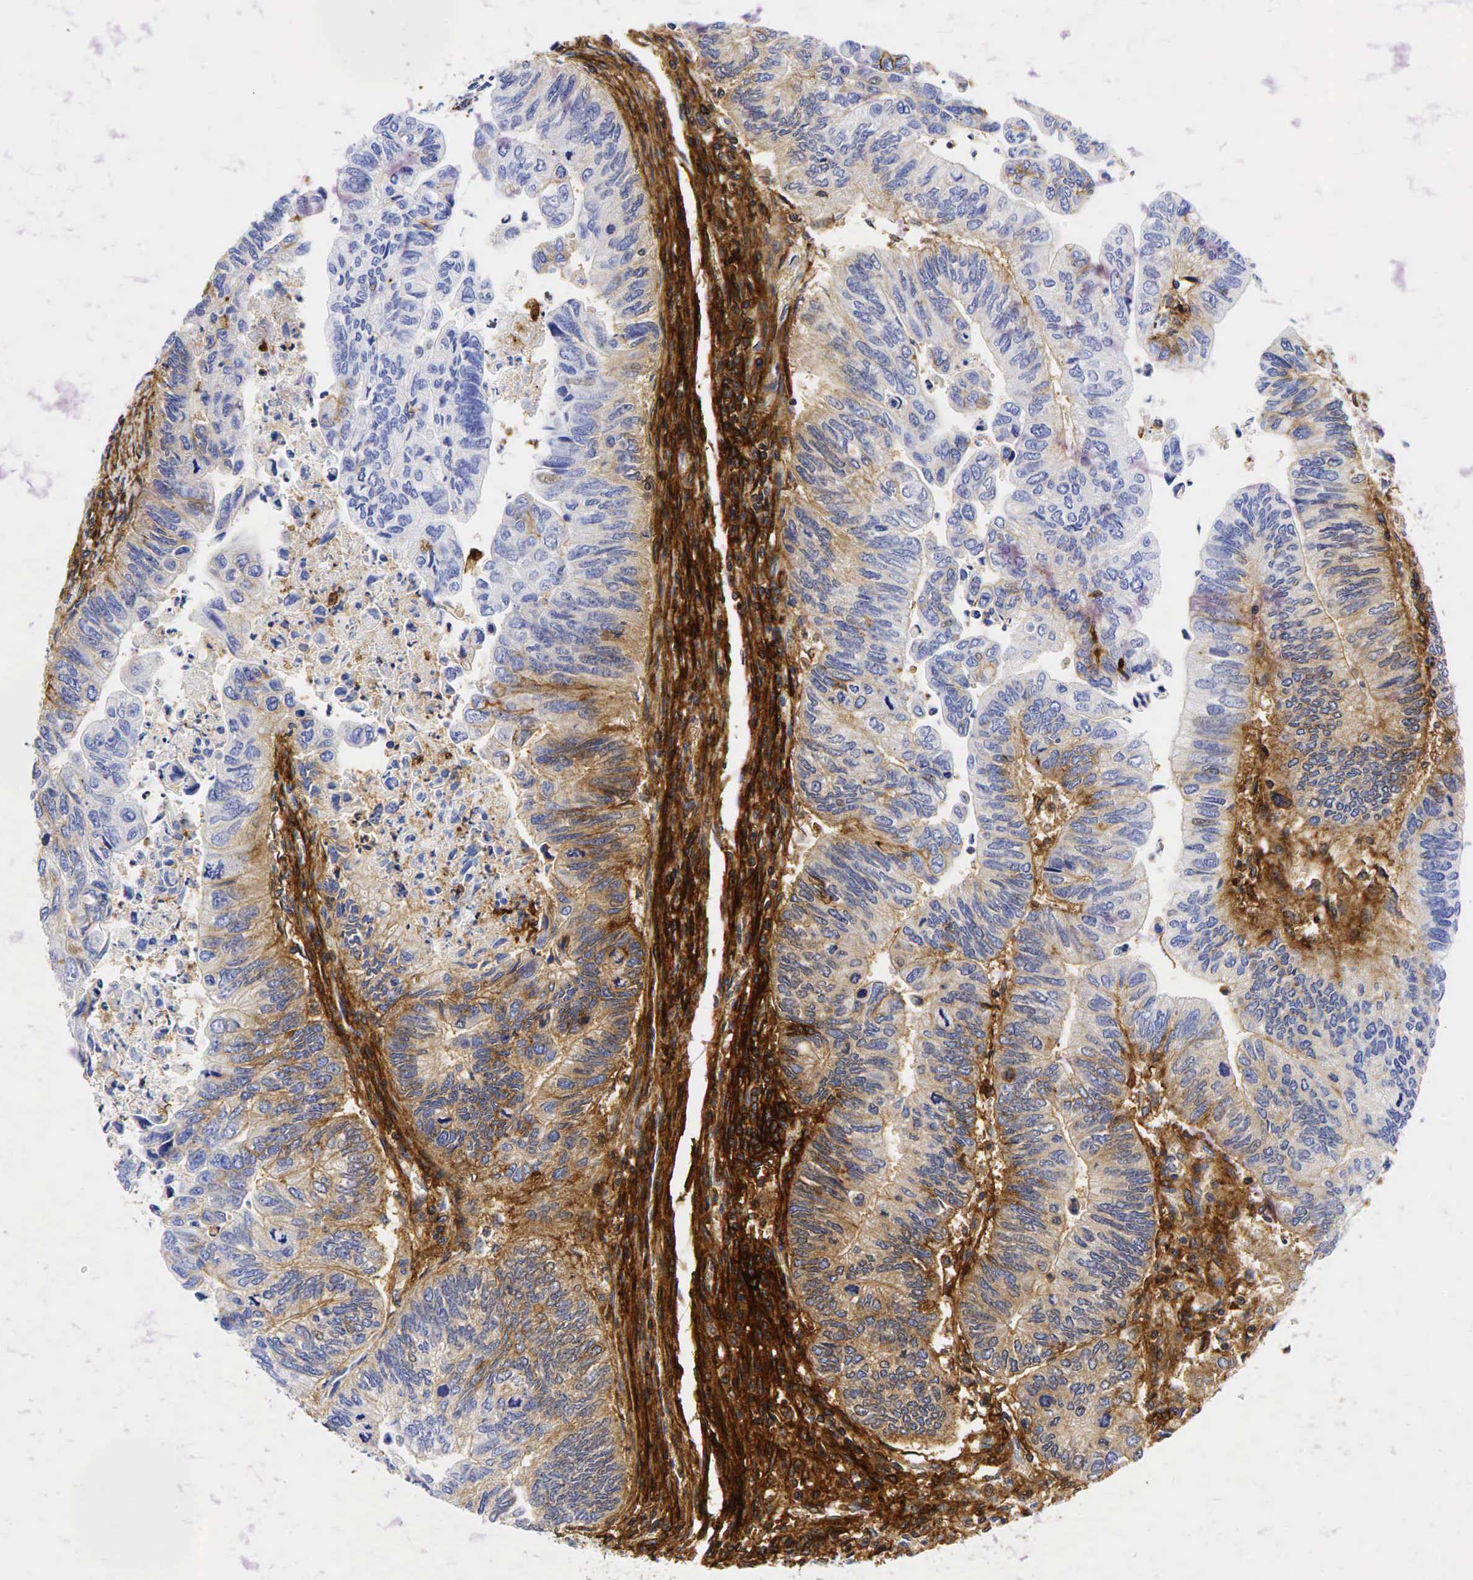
{"staining": {"intensity": "weak", "quantity": "<25%", "location": "cytoplasmic/membranous"}, "tissue": "colorectal cancer", "cell_type": "Tumor cells", "image_type": "cancer", "snomed": [{"axis": "morphology", "description": "Adenocarcinoma, NOS"}, {"axis": "topography", "description": "Colon"}], "caption": "There is no significant positivity in tumor cells of adenocarcinoma (colorectal).", "gene": "CD44", "patient": {"sex": "female", "age": 11}}